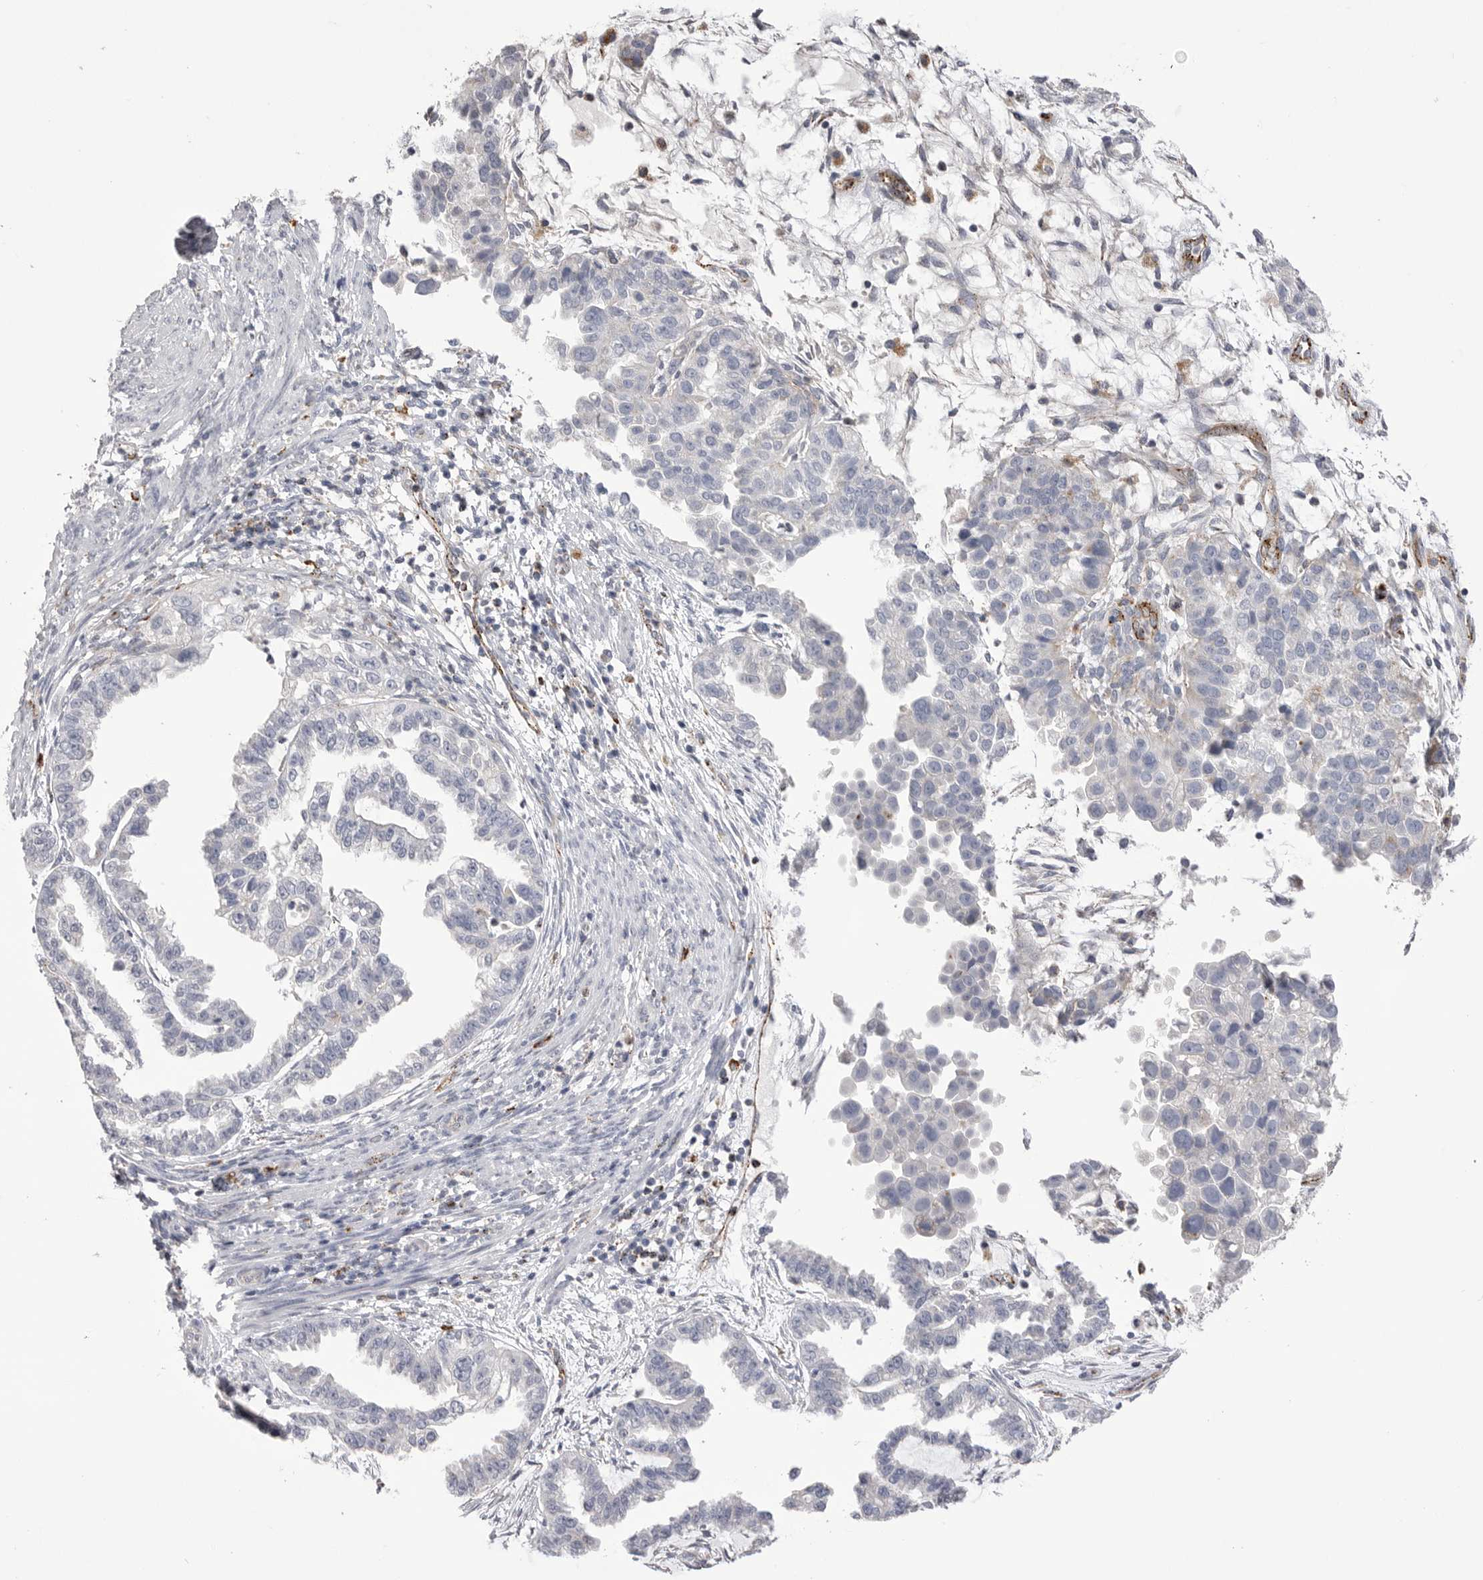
{"staining": {"intensity": "negative", "quantity": "none", "location": "none"}, "tissue": "endometrial cancer", "cell_type": "Tumor cells", "image_type": "cancer", "snomed": [{"axis": "morphology", "description": "Adenocarcinoma, NOS"}, {"axis": "topography", "description": "Endometrium"}], "caption": "A photomicrograph of human adenocarcinoma (endometrial) is negative for staining in tumor cells.", "gene": "PSPN", "patient": {"sex": "female", "age": 85}}